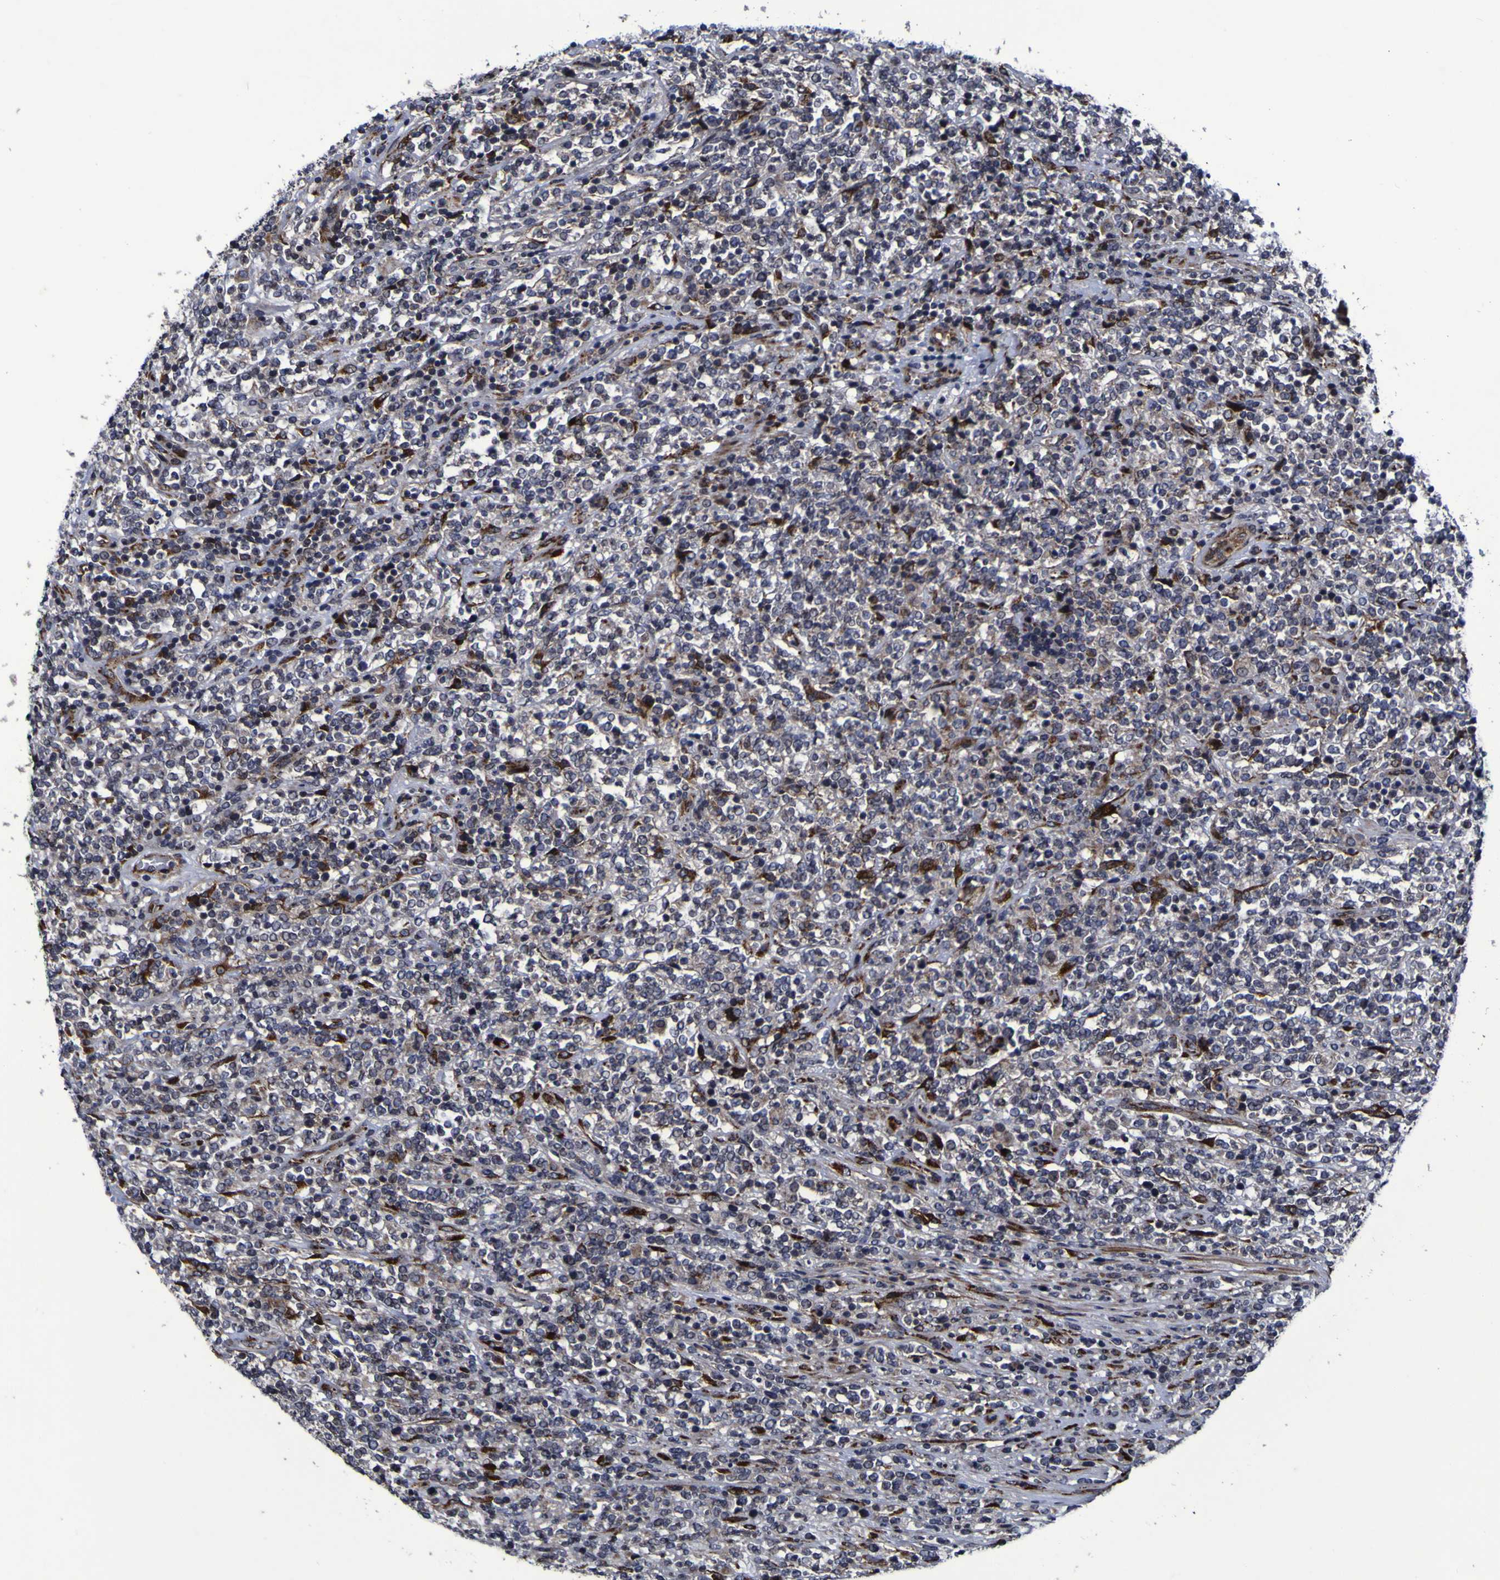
{"staining": {"intensity": "negative", "quantity": "none", "location": "none"}, "tissue": "lymphoma", "cell_type": "Tumor cells", "image_type": "cancer", "snomed": [{"axis": "morphology", "description": "Malignant lymphoma, non-Hodgkin's type, High grade"}, {"axis": "topography", "description": "Soft tissue"}], "caption": "Histopathology image shows no significant protein expression in tumor cells of malignant lymphoma, non-Hodgkin's type (high-grade). (DAB immunohistochemistry with hematoxylin counter stain).", "gene": "P3H1", "patient": {"sex": "male", "age": 18}}